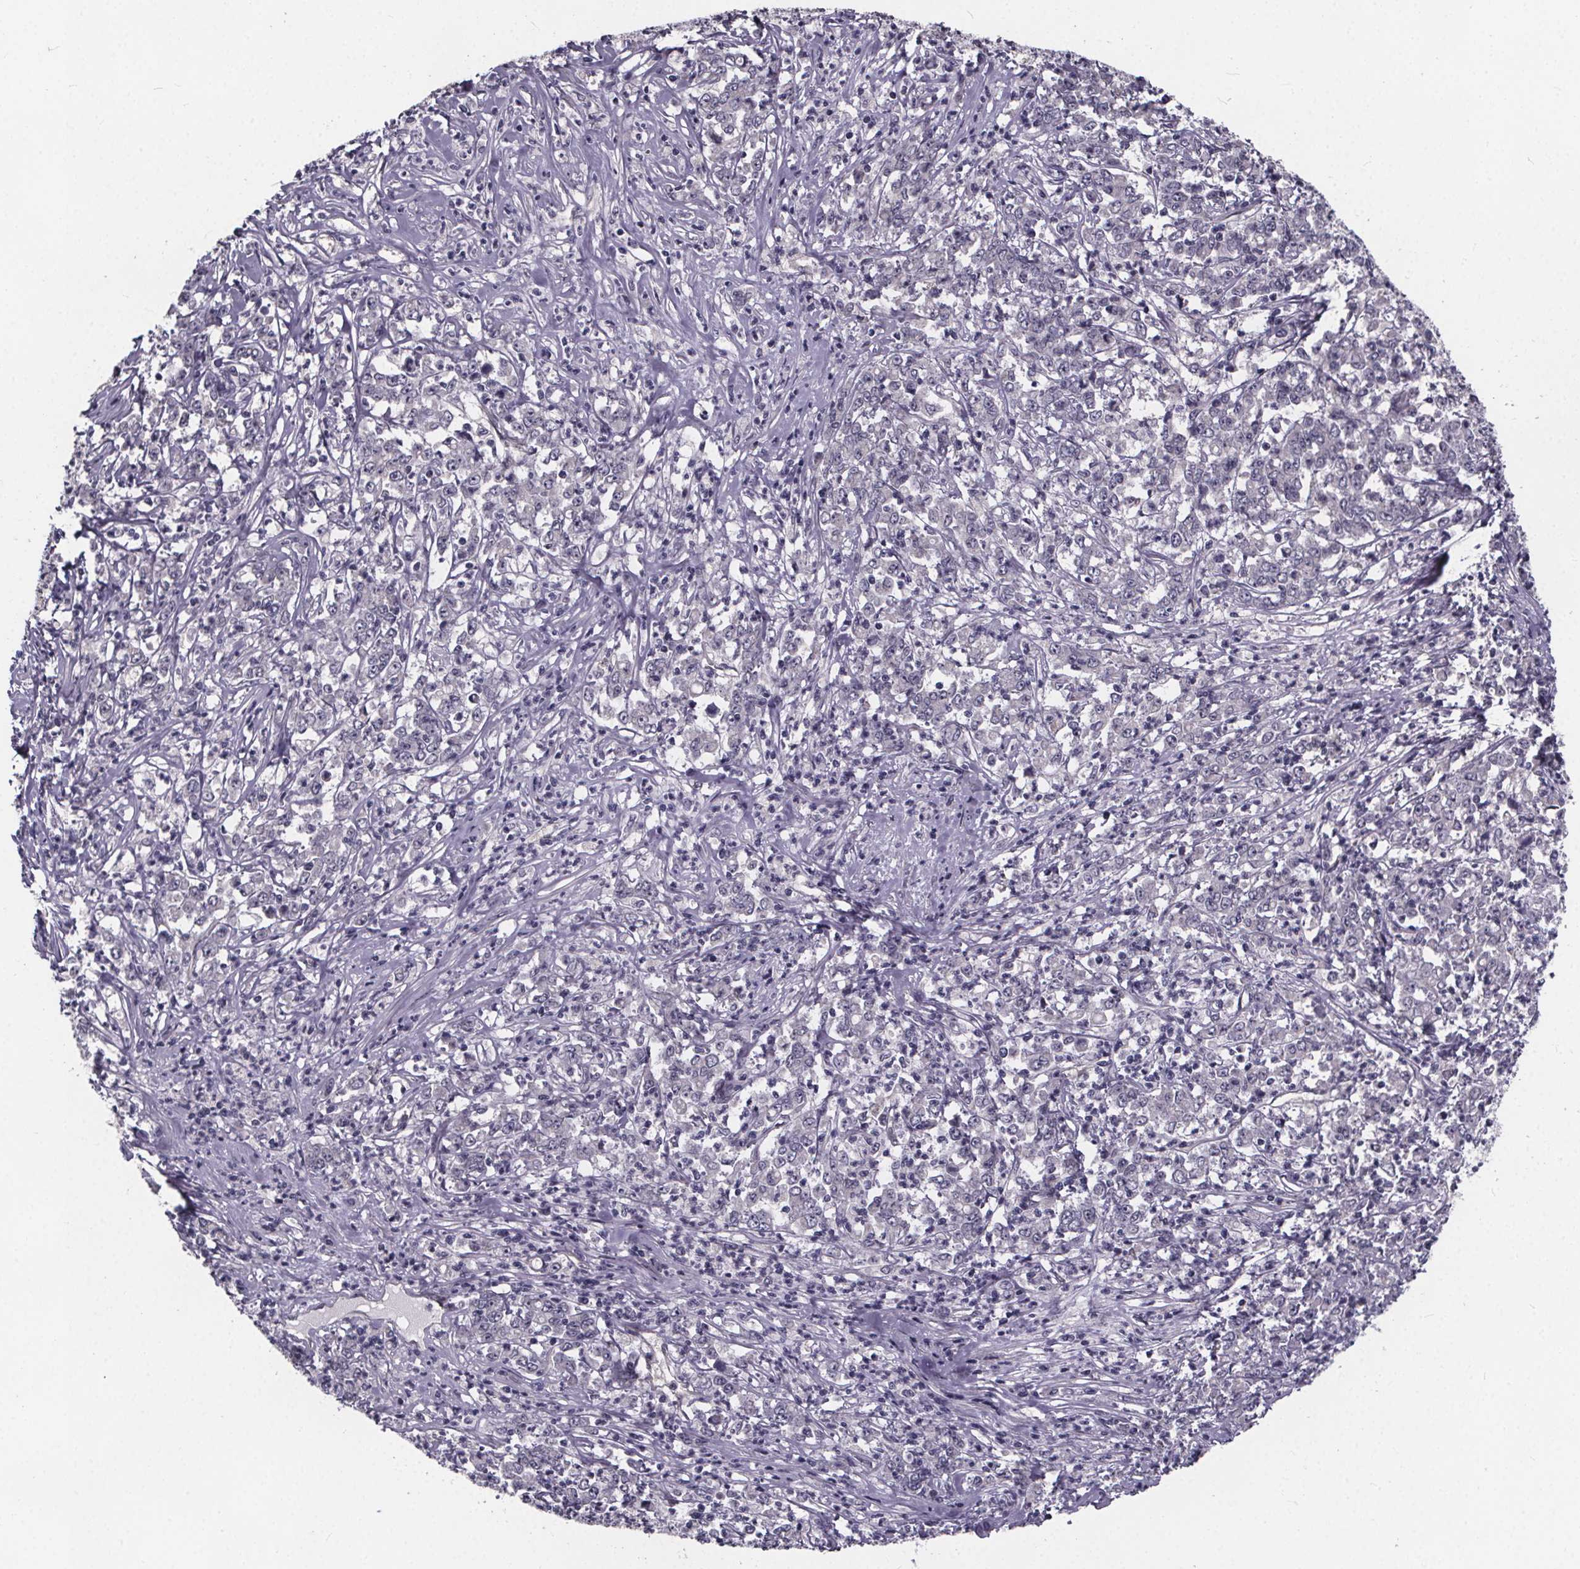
{"staining": {"intensity": "negative", "quantity": "none", "location": "none"}, "tissue": "stomach cancer", "cell_type": "Tumor cells", "image_type": "cancer", "snomed": [{"axis": "morphology", "description": "Adenocarcinoma, NOS"}, {"axis": "topography", "description": "Stomach, lower"}], "caption": "Immunohistochemical staining of stomach adenocarcinoma shows no significant positivity in tumor cells.", "gene": "FAM181B", "patient": {"sex": "female", "age": 71}}